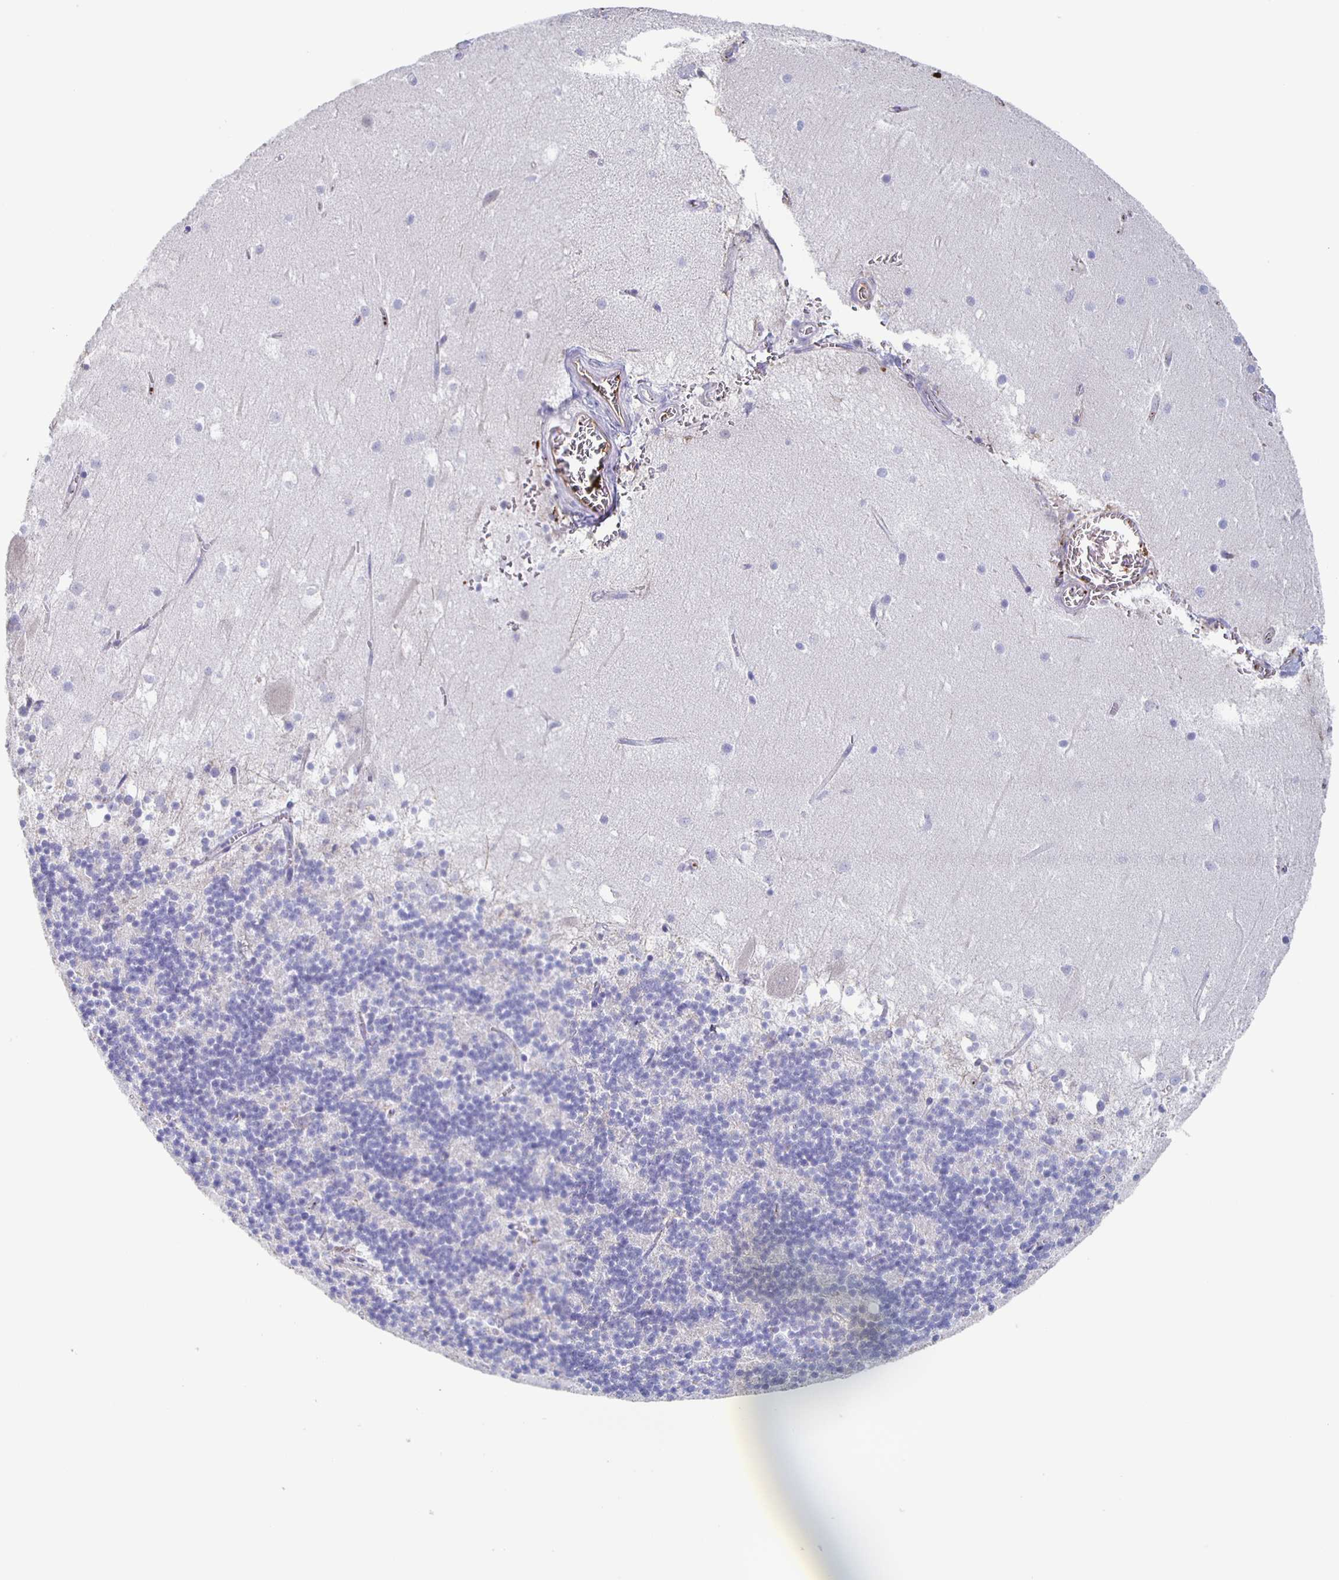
{"staining": {"intensity": "negative", "quantity": "none", "location": "none"}, "tissue": "cerebellum", "cell_type": "Cells in granular layer", "image_type": "normal", "snomed": [{"axis": "morphology", "description": "Normal tissue, NOS"}, {"axis": "topography", "description": "Cerebellum"}], "caption": "There is no significant expression in cells in granular layer of cerebellum. (DAB (3,3'-diaminobenzidine) immunohistochemistry (IHC) visualized using brightfield microscopy, high magnification).", "gene": "FGA", "patient": {"sex": "male", "age": 54}}